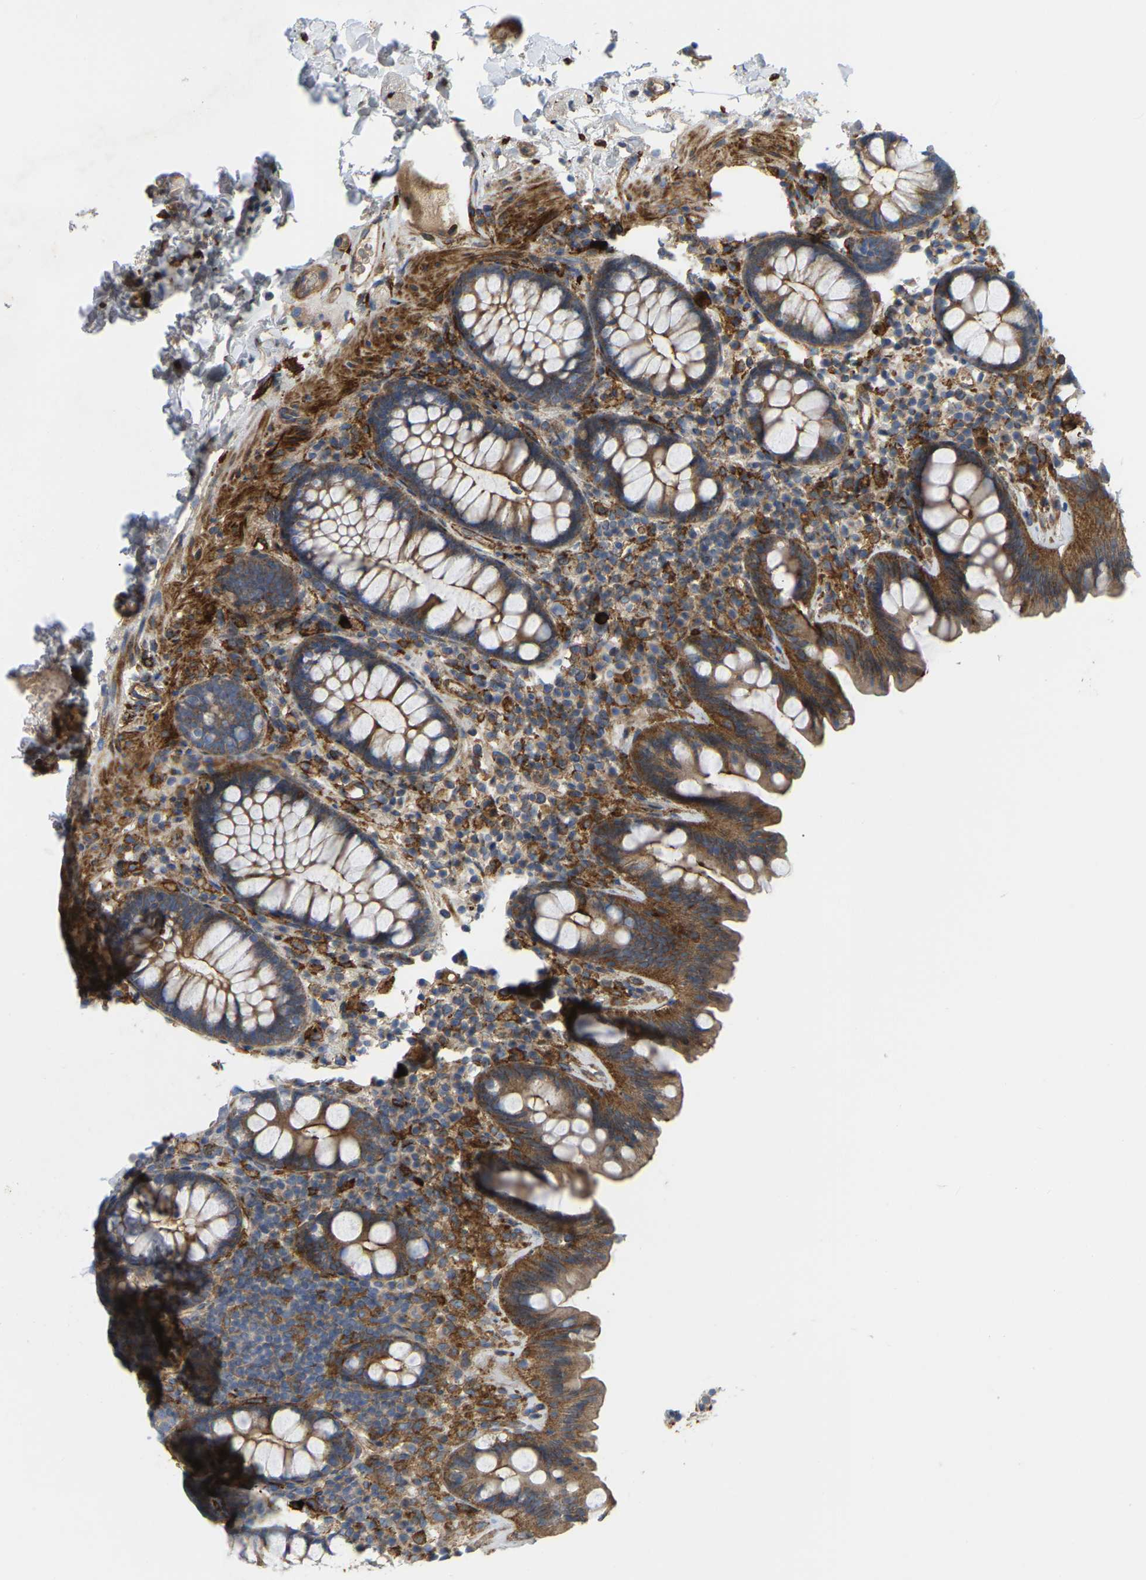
{"staining": {"intensity": "moderate", "quantity": ">75%", "location": "cytoplasmic/membranous"}, "tissue": "colon", "cell_type": "Endothelial cells", "image_type": "normal", "snomed": [{"axis": "morphology", "description": "Normal tissue, NOS"}, {"axis": "topography", "description": "Colon"}], "caption": "Immunohistochemical staining of benign colon demonstrates >75% levels of moderate cytoplasmic/membranous protein positivity in about >75% of endothelial cells.", "gene": "PICALM", "patient": {"sex": "female", "age": 80}}